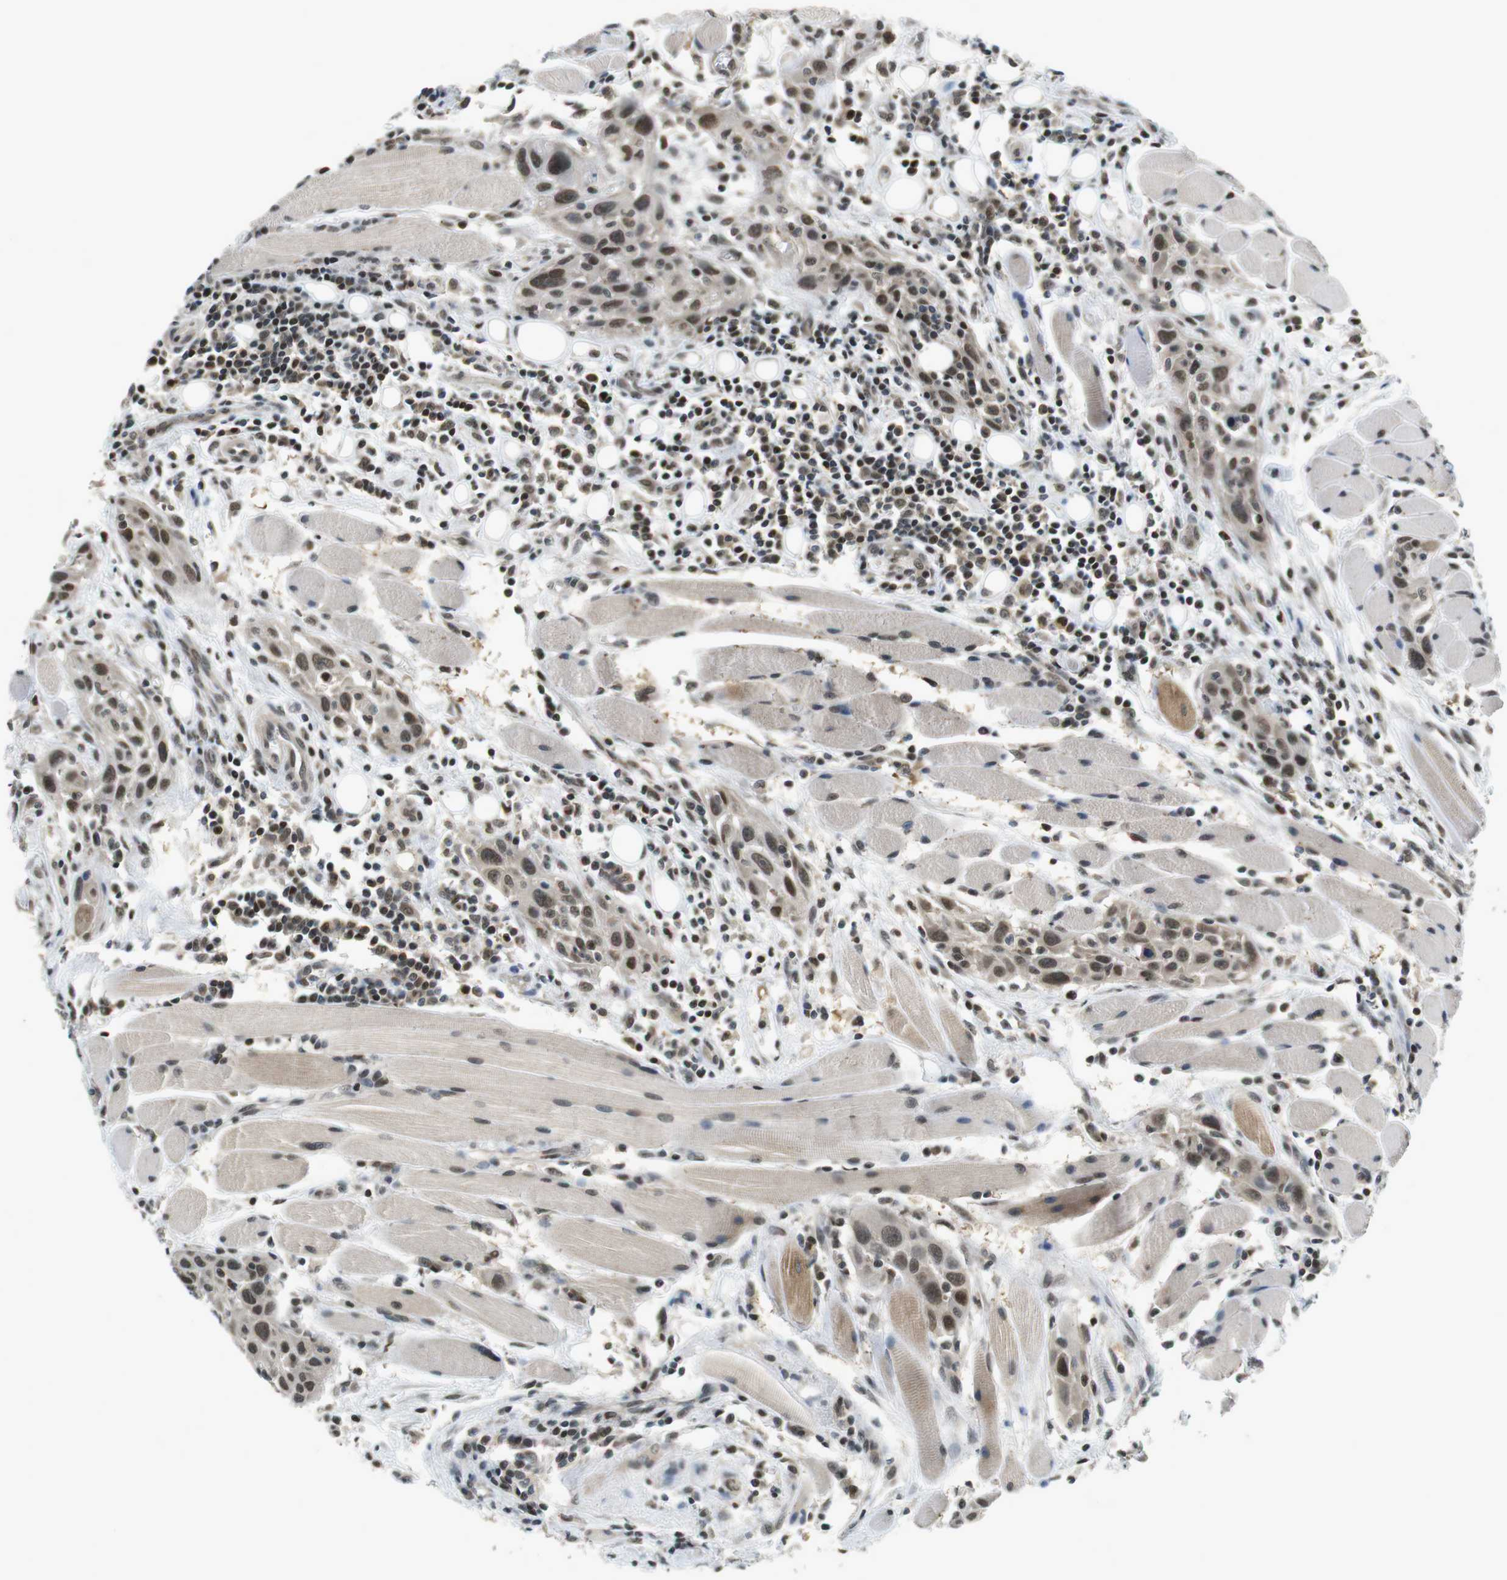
{"staining": {"intensity": "moderate", "quantity": ">75%", "location": "nuclear"}, "tissue": "head and neck cancer", "cell_type": "Tumor cells", "image_type": "cancer", "snomed": [{"axis": "morphology", "description": "Squamous cell carcinoma, NOS"}, {"axis": "topography", "description": "Oral tissue"}, {"axis": "topography", "description": "Head-Neck"}], "caption": "This histopathology image displays immunohistochemistry staining of human squamous cell carcinoma (head and neck), with medium moderate nuclear staining in approximately >75% of tumor cells.", "gene": "NEK4", "patient": {"sex": "female", "age": 50}}